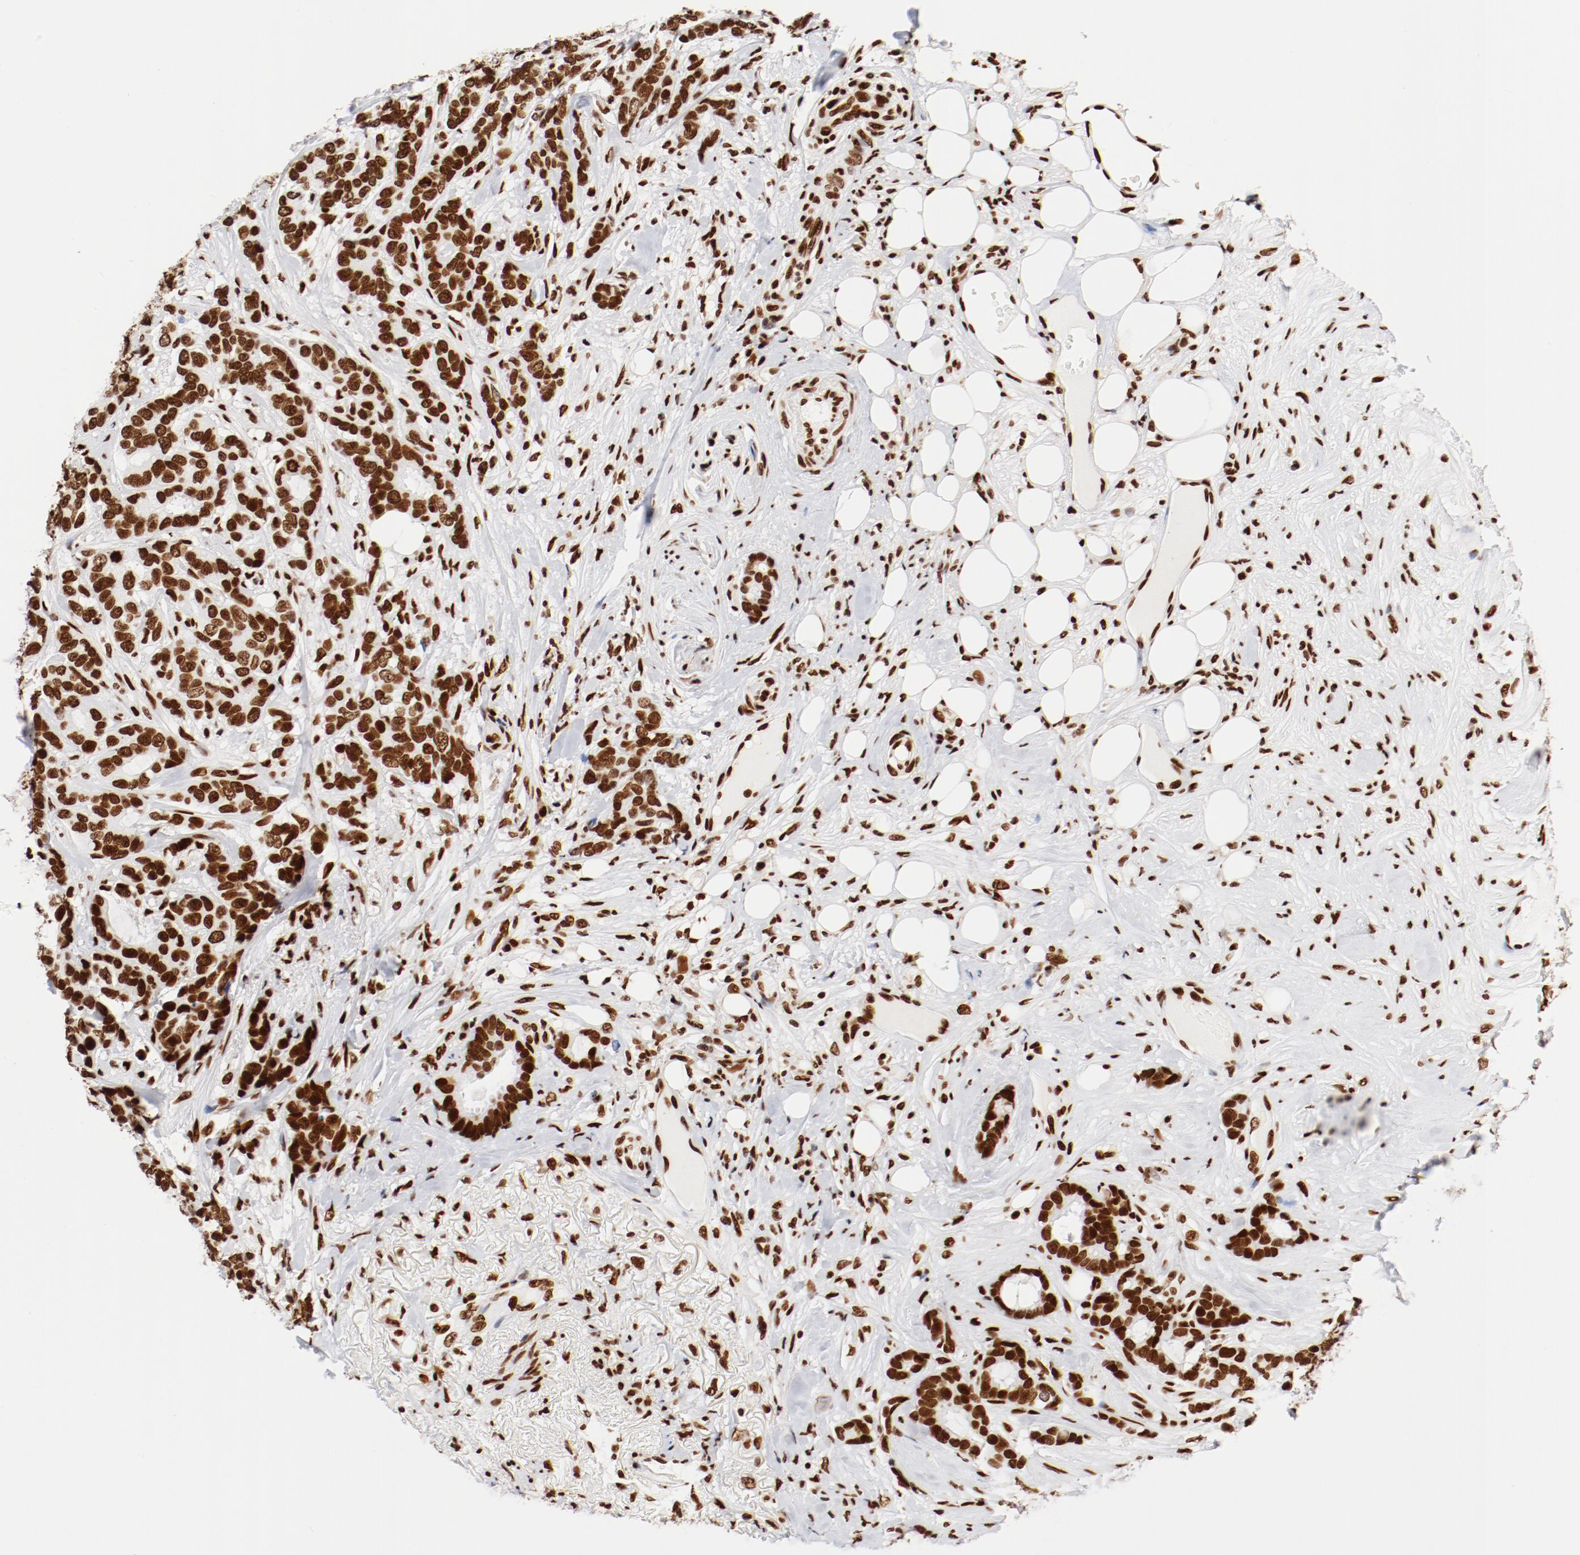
{"staining": {"intensity": "strong", "quantity": ">75%", "location": "nuclear"}, "tissue": "breast cancer", "cell_type": "Tumor cells", "image_type": "cancer", "snomed": [{"axis": "morphology", "description": "Duct carcinoma"}, {"axis": "topography", "description": "Breast"}], "caption": "Human breast infiltrating ductal carcinoma stained with a protein marker exhibits strong staining in tumor cells.", "gene": "CTBP1", "patient": {"sex": "female", "age": 87}}